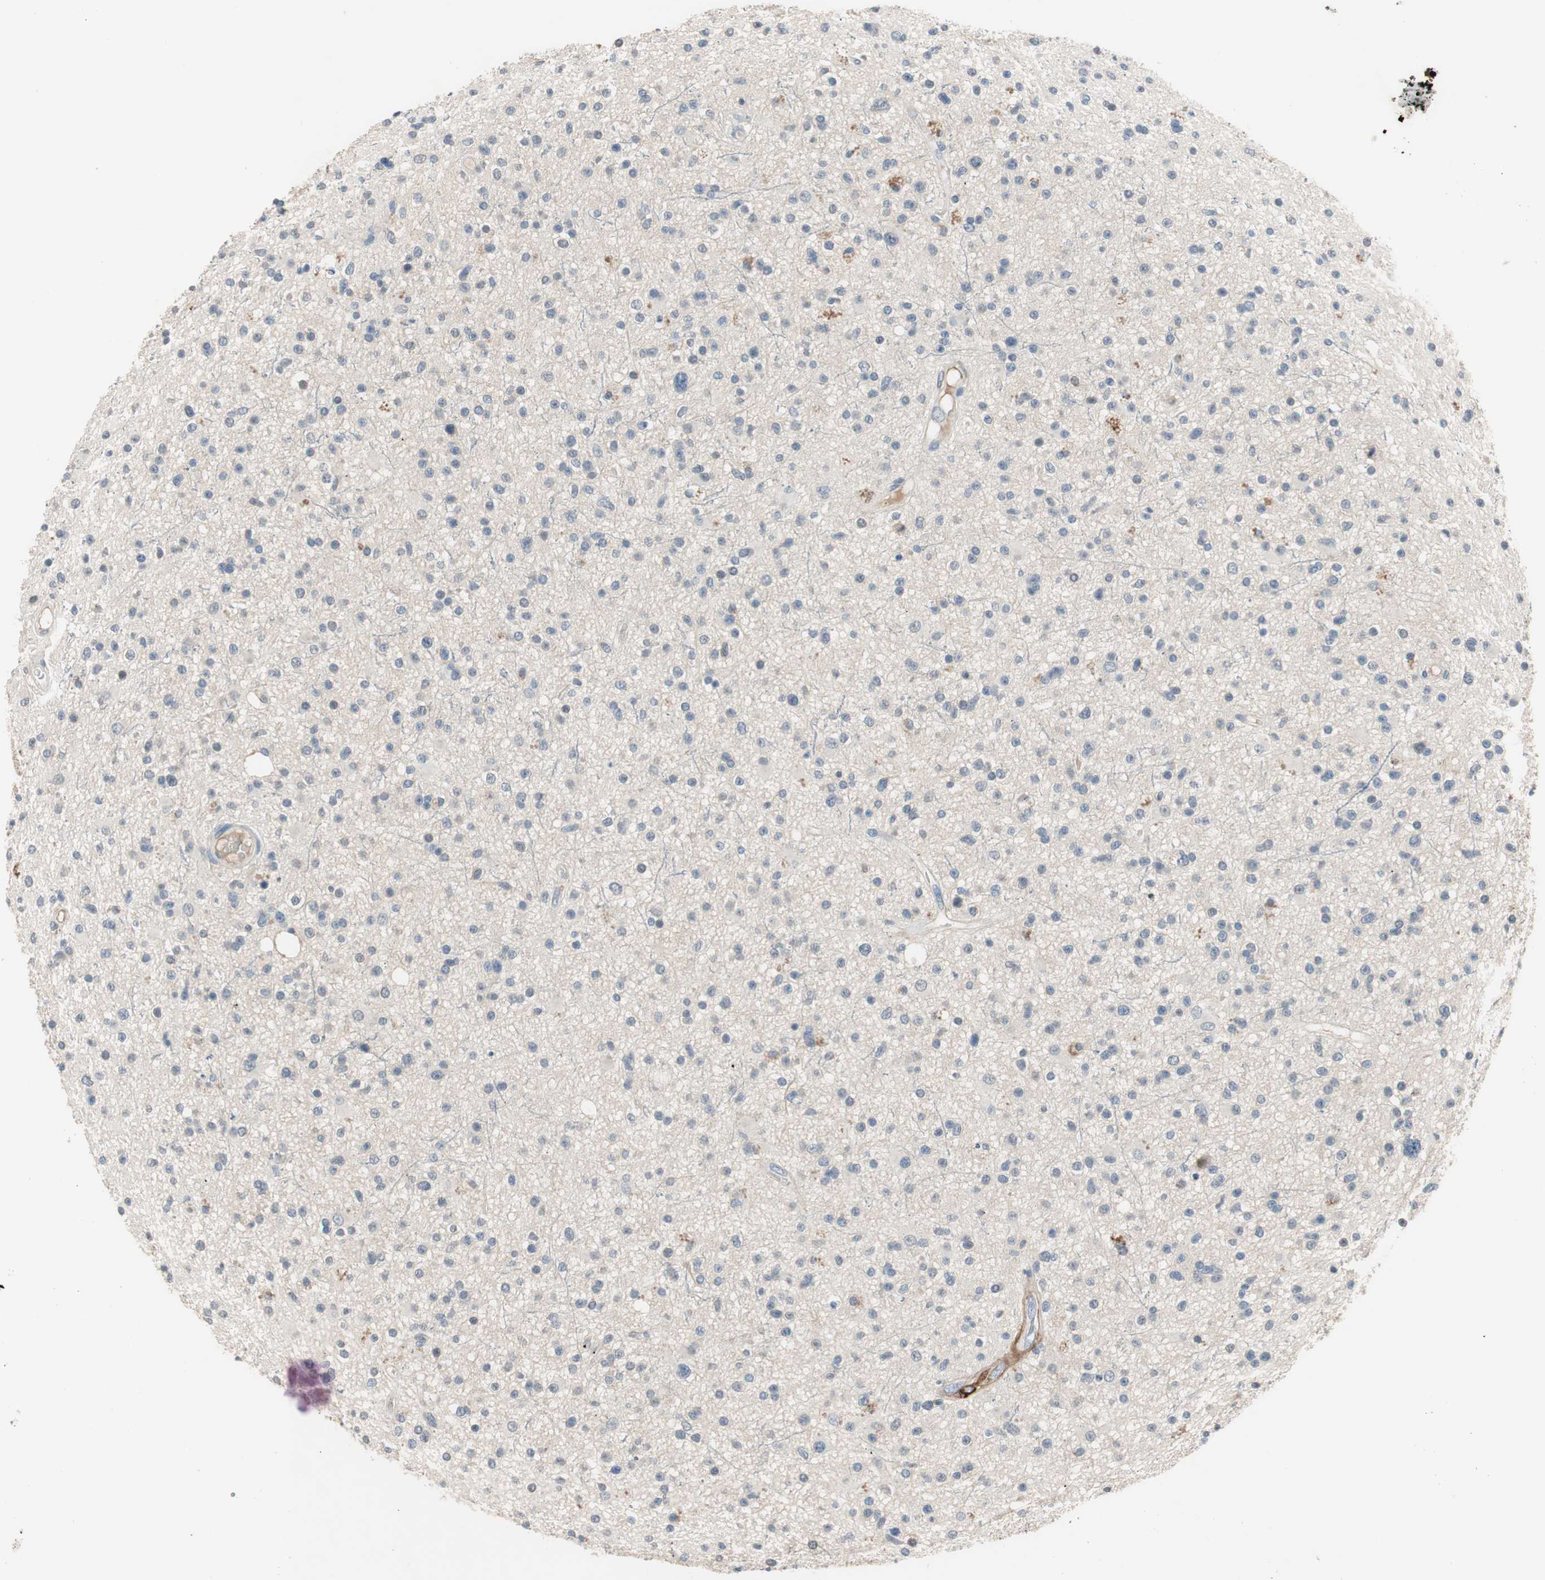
{"staining": {"intensity": "weak", "quantity": "25%-75%", "location": "cytoplasmic/membranous"}, "tissue": "glioma", "cell_type": "Tumor cells", "image_type": "cancer", "snomed": [{"axis": "morphology", "description": "Glioma, malignant, High grade"}, {"axis": "topography", "description": "Brain"}], "caption": "About 25%-75% of tumor cells in human high-grade glioma (malignant) exhibit weak cytoplasmic/membranous protein positivity as visualized by brown immunohistochemical staining.", "gene": "COL12A1", "patient": {"sex": "male", "age": 33}}